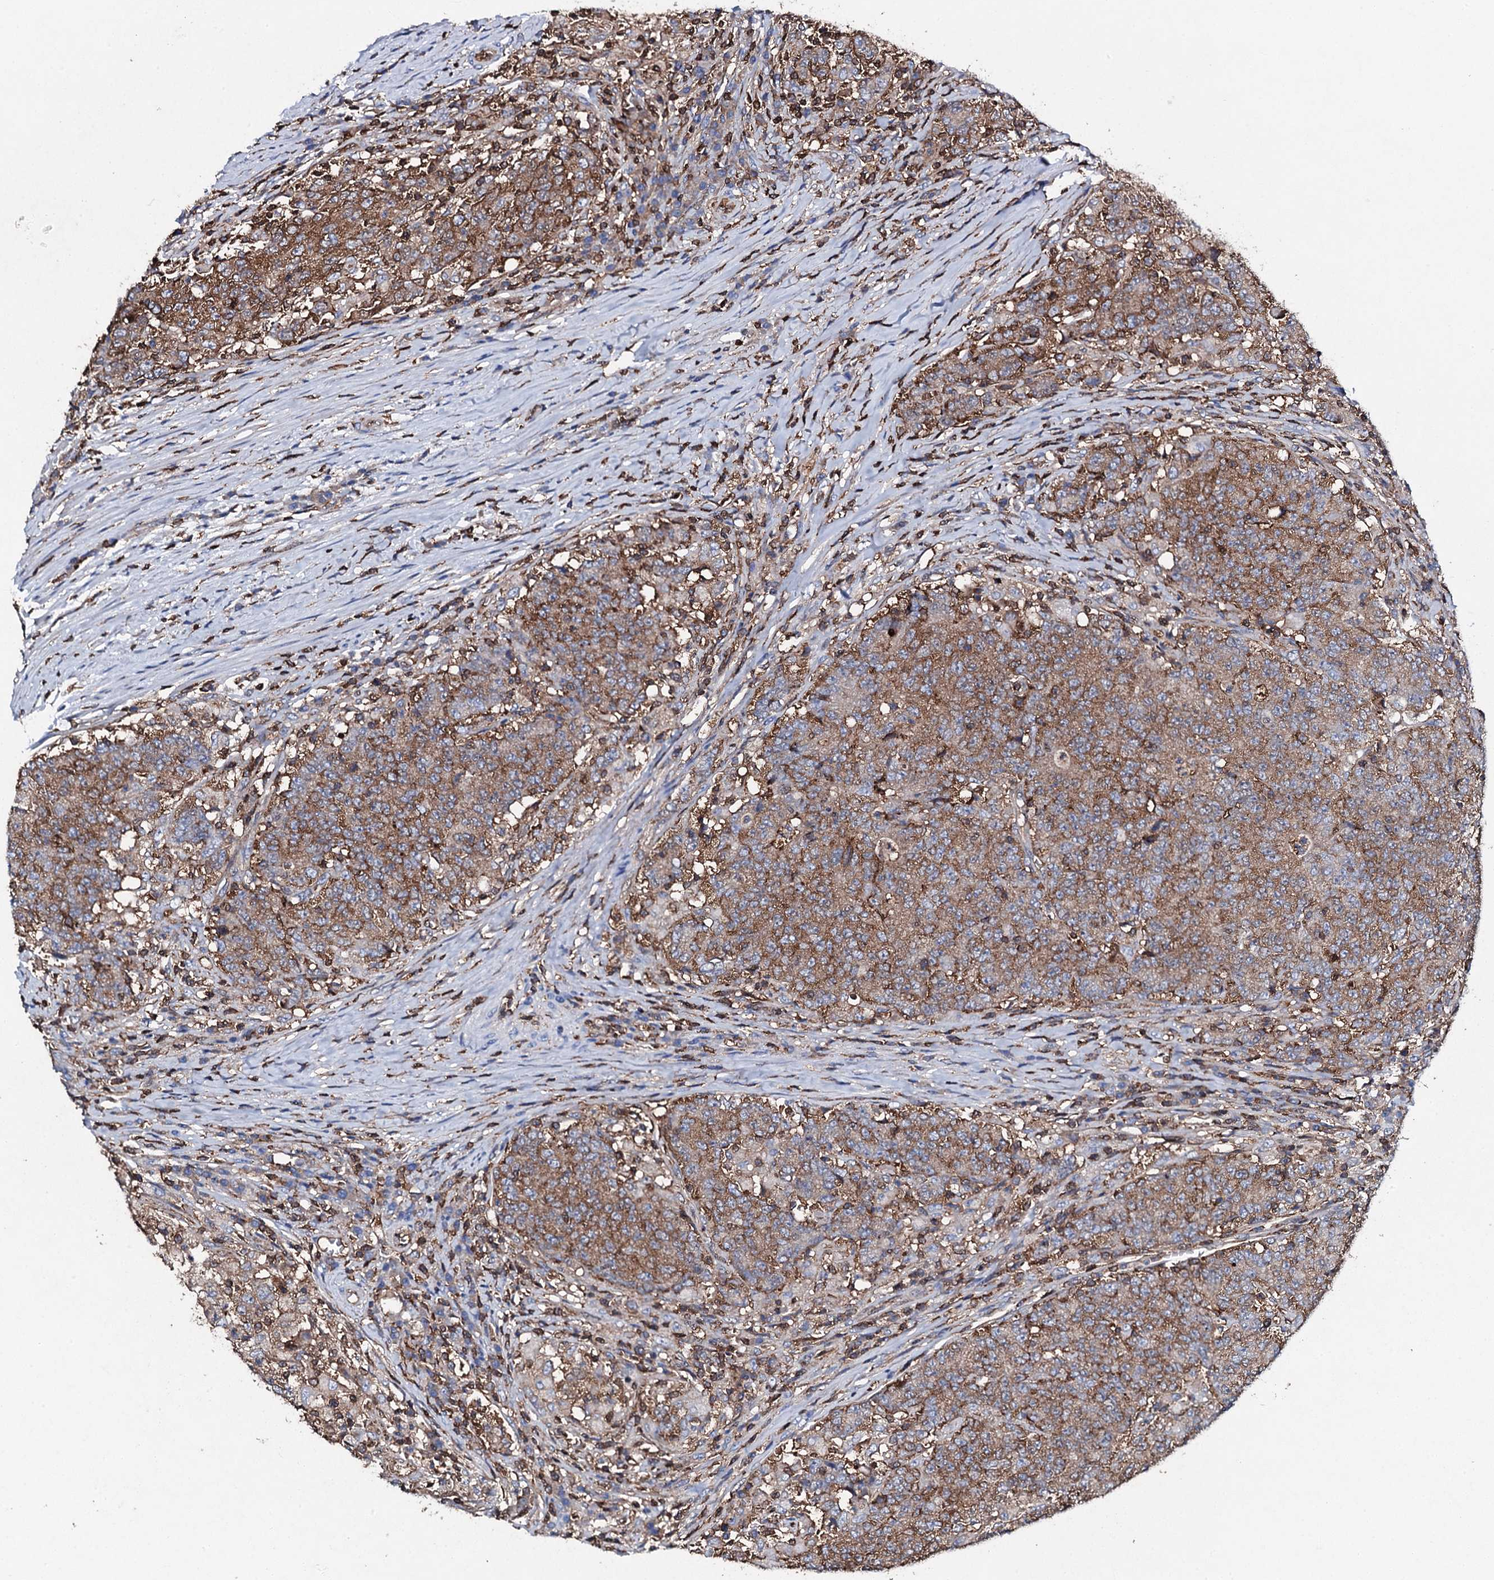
{"staining": {"intensity": "moderate", "quantity": ">75%", "location": "cytoplasmic/membranous"}, "tissue": "colorectal cancer", "cell_type": "Tumor cells", "image_type": "cancer", "snomed": [{"axis": "morphology", "description": "Adenocarcinoma, NOS"}, {"axis": "topography", "description": "Colon"}], "caption": "IHC staining of colorectal adenocarcinoma, which demonstrates medium levels of moderate cytoplasmic/membranous staining in about >75% of tumor cells indicating moderate cytoplasmic/membranous protein positivity. The staining was performed using DAB (3,3'-diaminobenzidine) (brown) for protein detection and nuclei were counterstained in hematoxylin (blue).", "gene": "MS4A4E", "patient": {"sex": "female", "age": 75}}